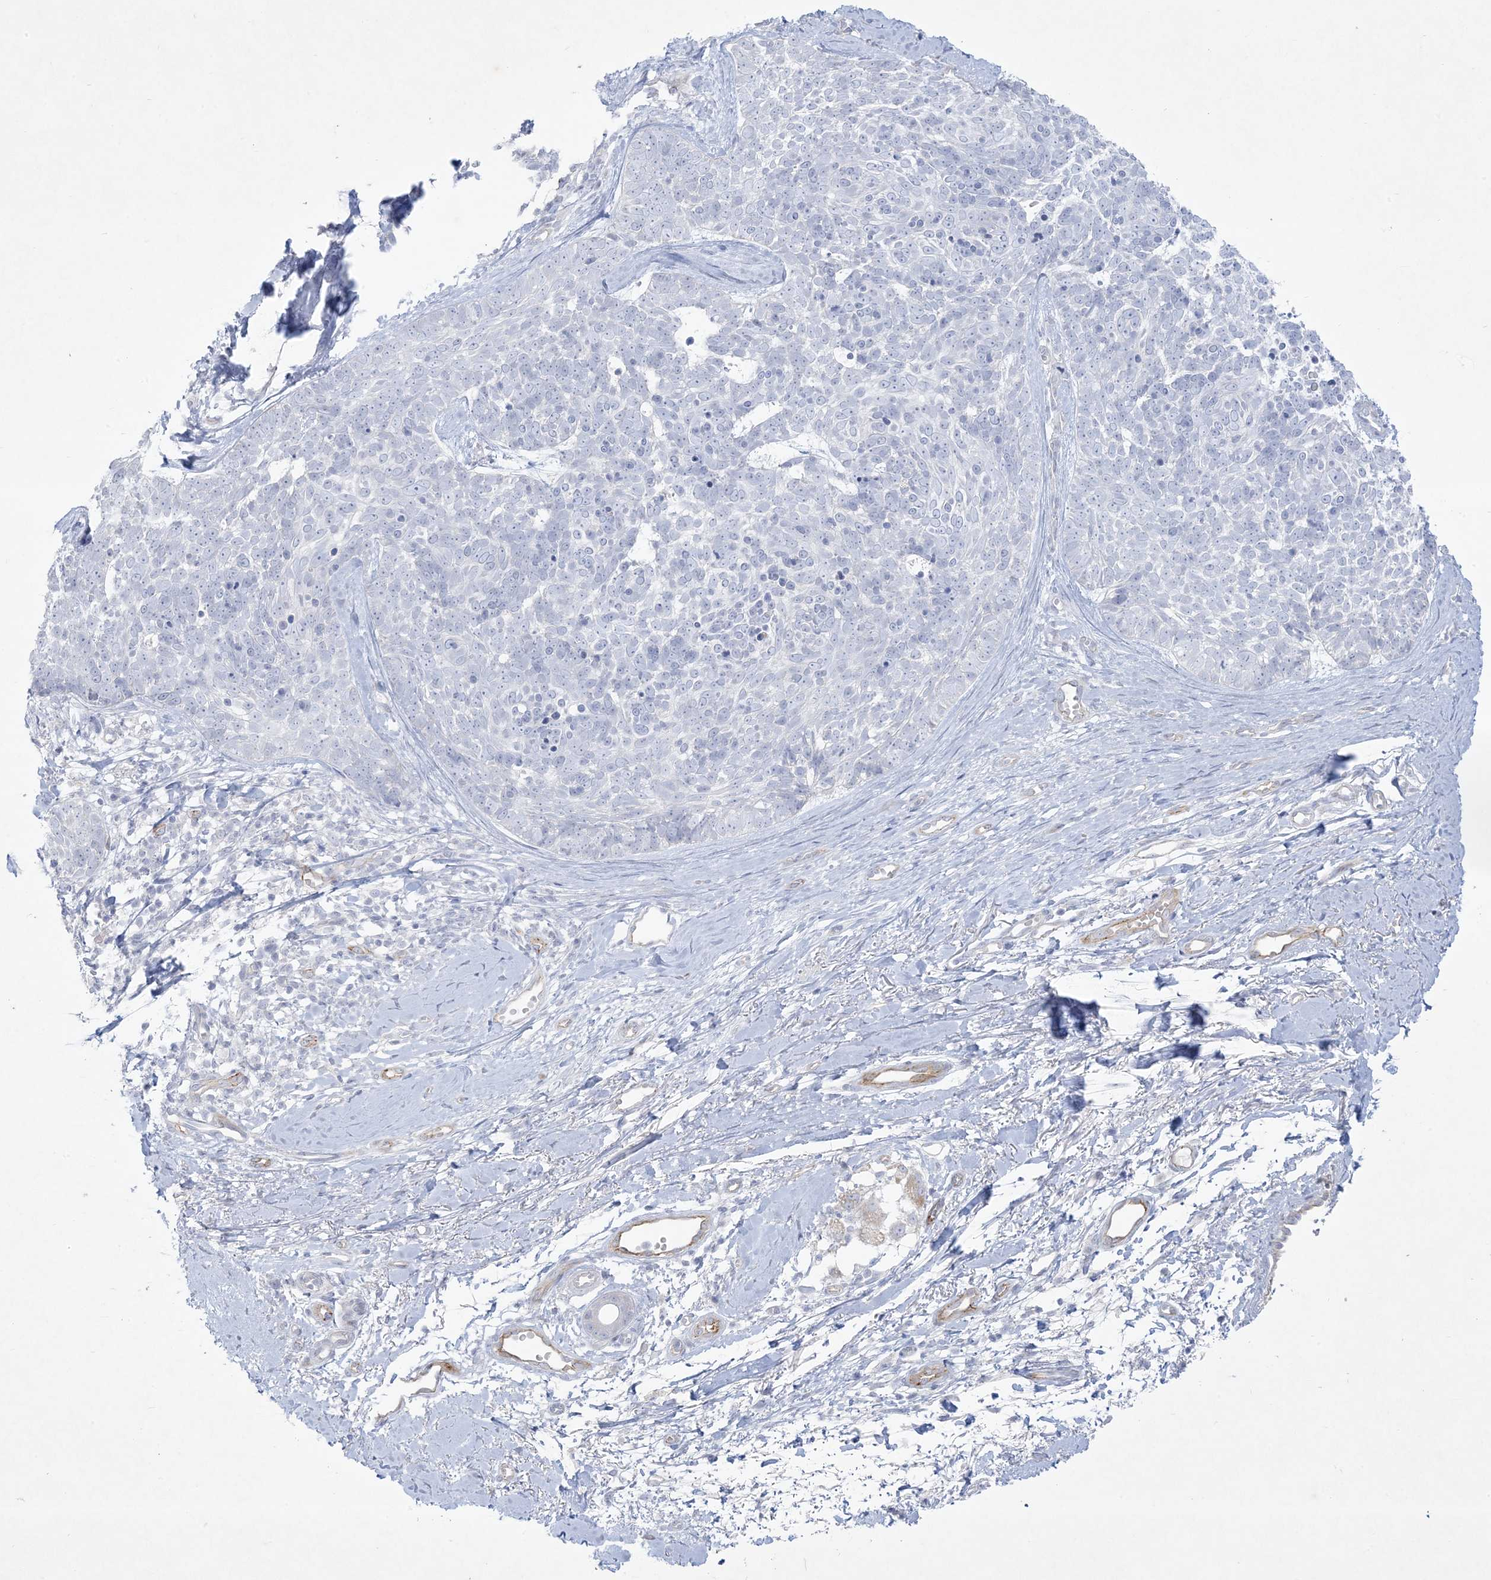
{"staining": {"intensity": "negative", "quantity": "none", "location": "none"}, "tissue": "skin cancer", "cell_type": "Tumor cells", "image_type": "cancer", "snomed": [{"axis": "morphology", "description": "Basal cell carcinoma"}, {"axis": "topography", "description": "Skin"}], "caption": "This is an immunohistochemistry micrograph of skin basal cell carcinoma. There is no staining in tumor cells.", "gene": "B3GNT7", "patient": {"sex": "female", "age": 81}}